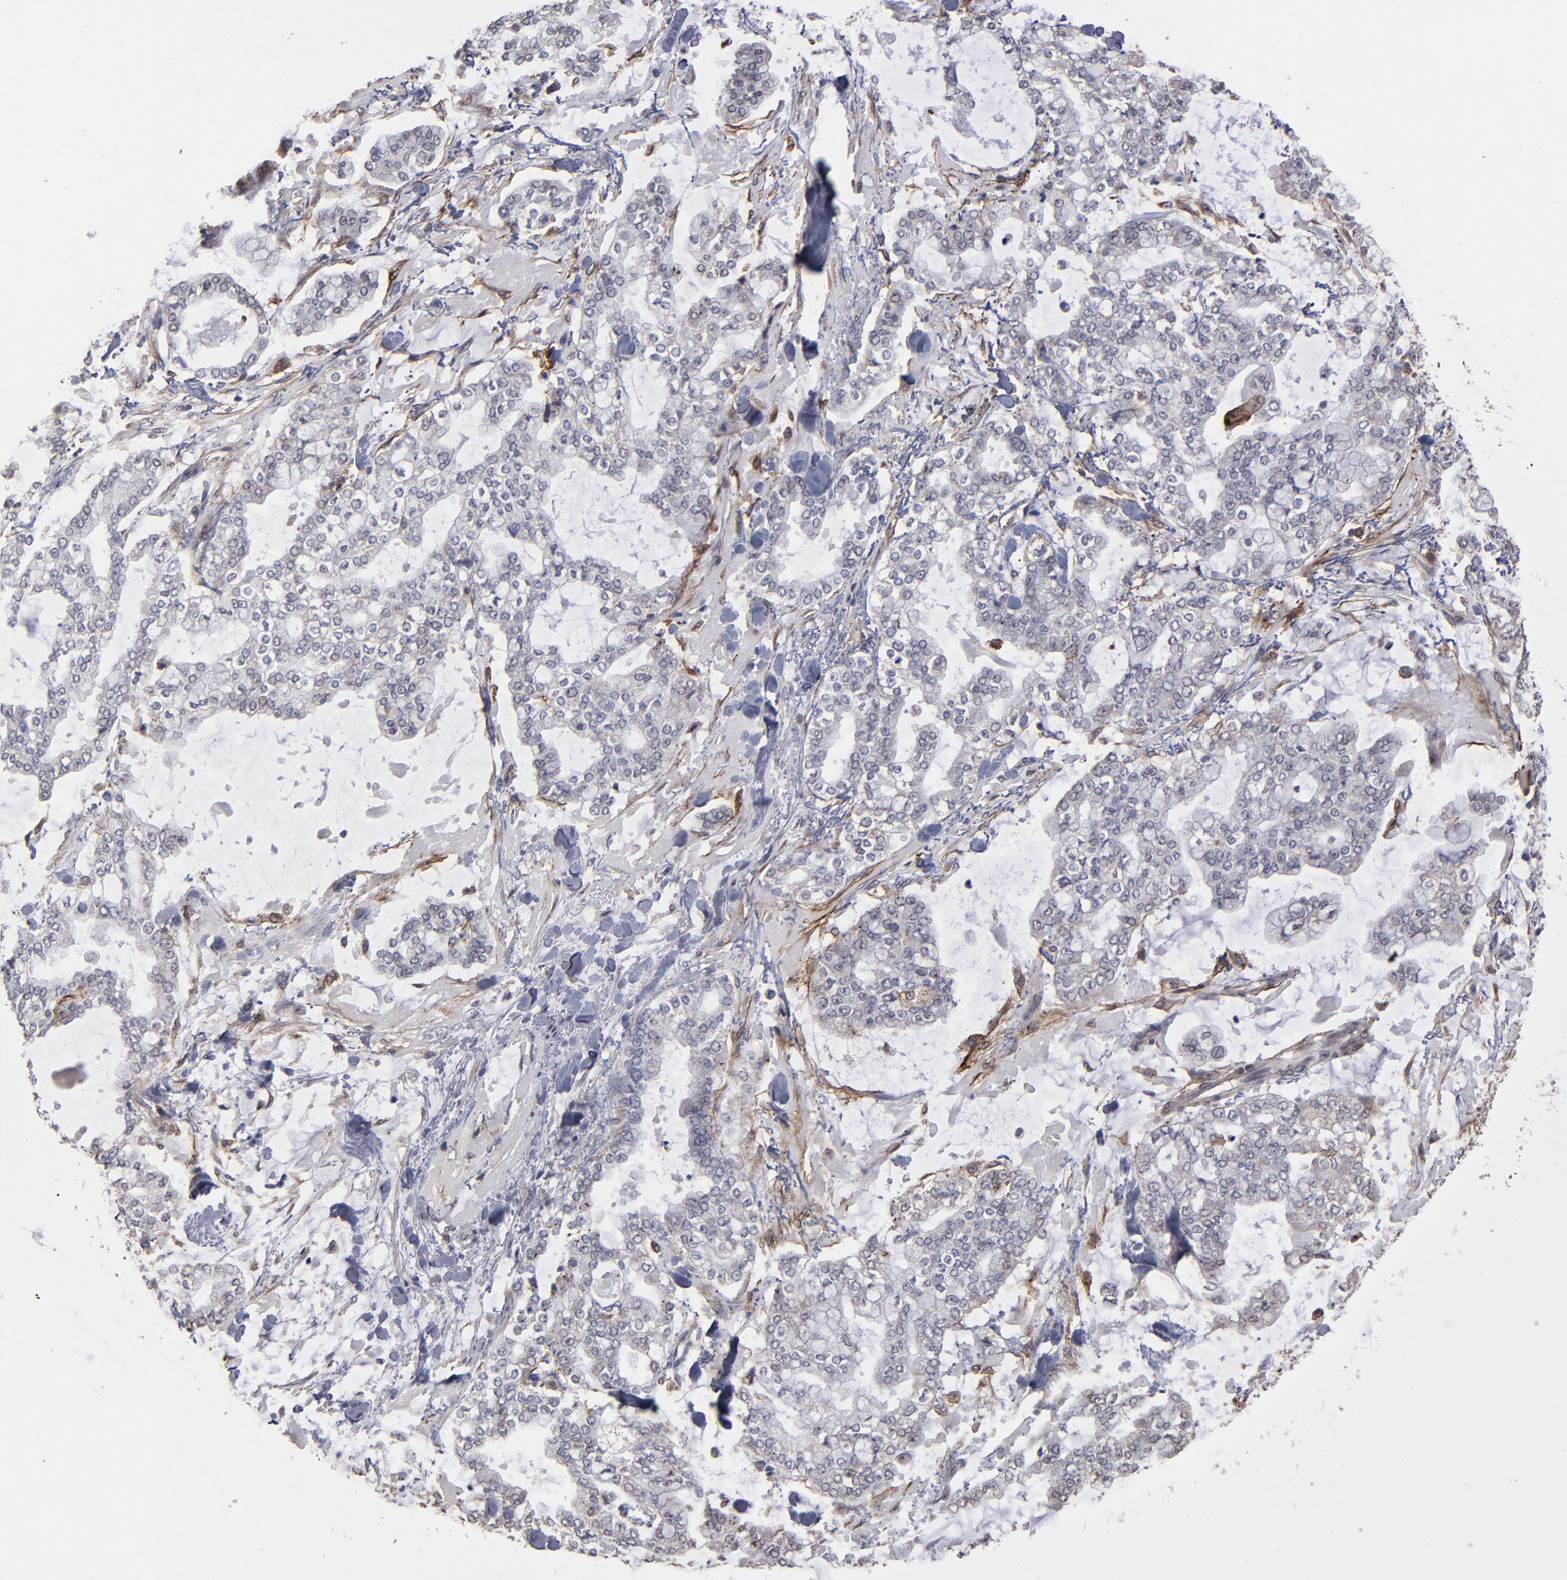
{"staining": {"intensity": "weak", "quantity": "<25%", "location": "cytoplasmic/membranous"}, "tissue": "stomach cancer", "cell_type": "Tumor cells", "image_type": "cancer", "snomed": [{"axis": "morphology", "description": "Normal tissue, NOS"}, {"axis": "morphology", "description": "Adenocarcinoma, NOS"}, {"axis": "topography", "description": "Stomach, upper"}, {"axis": "topography", "description": "Stomach"}], "caption": "Micrograph shows no protein expression in tumor cells of stomach adenocarcinoma tissue.", "gene": "ITGB5", "patient": {"sex": "male", "age": 76}}